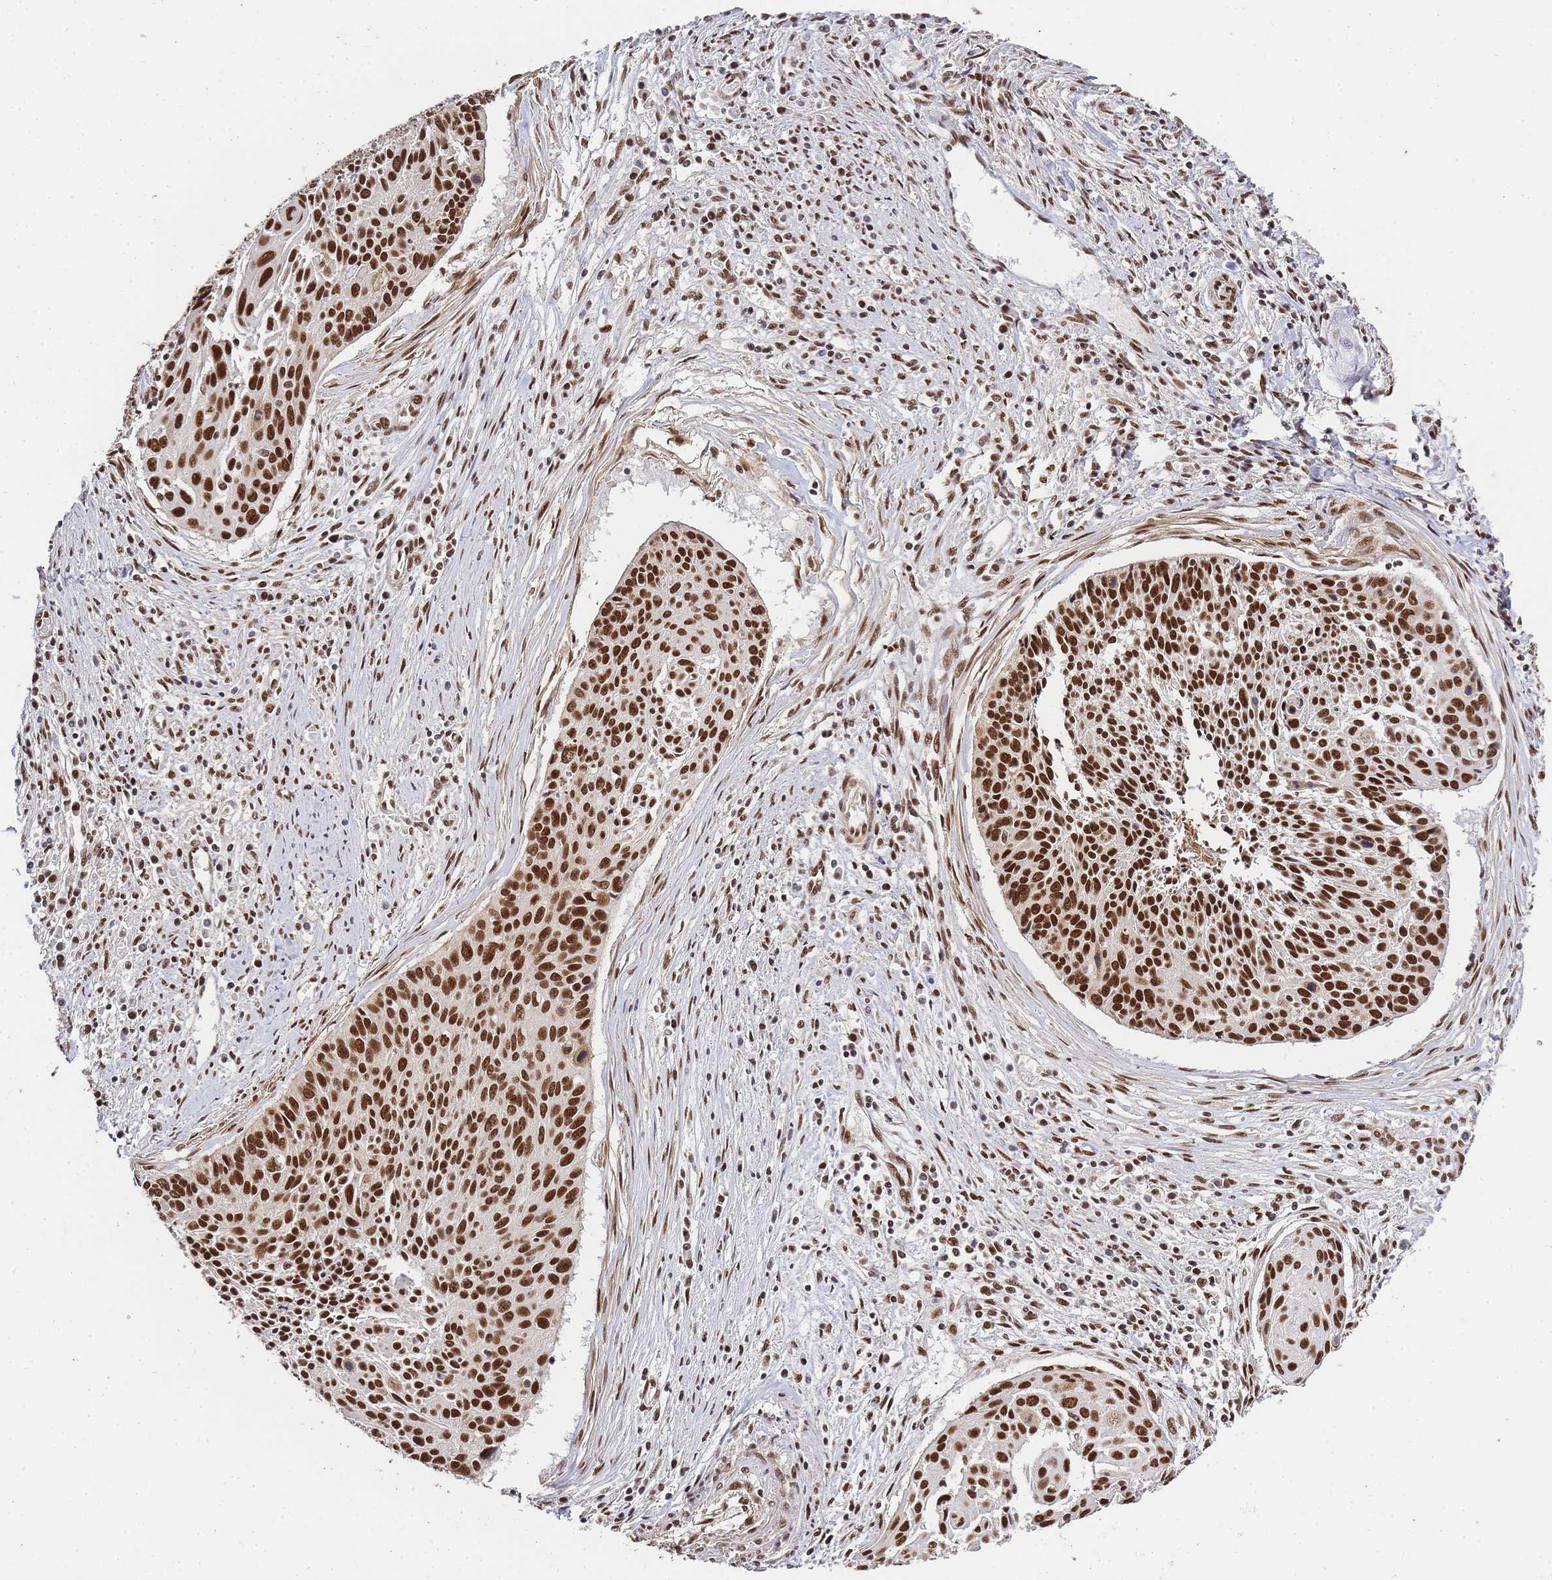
{"staining": {"intensity": "strong", "quantity": ">75%", "location": "nuclear"}, "tissue": "cervical cancer", "cell_type": "Tumor cells", "image_type": "cancer", "snomed": [{"axis": "morphology", "description": "Squamous cell carcinoma, NOS"}, {"axis": "topography", "description": "Cervix"}], "caption": "Cervical squamous cell carcinoma stained for a protein (brown) exhibits strong nuclear positive positivity in about >75% of tumor cells.", "gene": "PRKDC", "patient": {"sex": "female", "age": 55}}